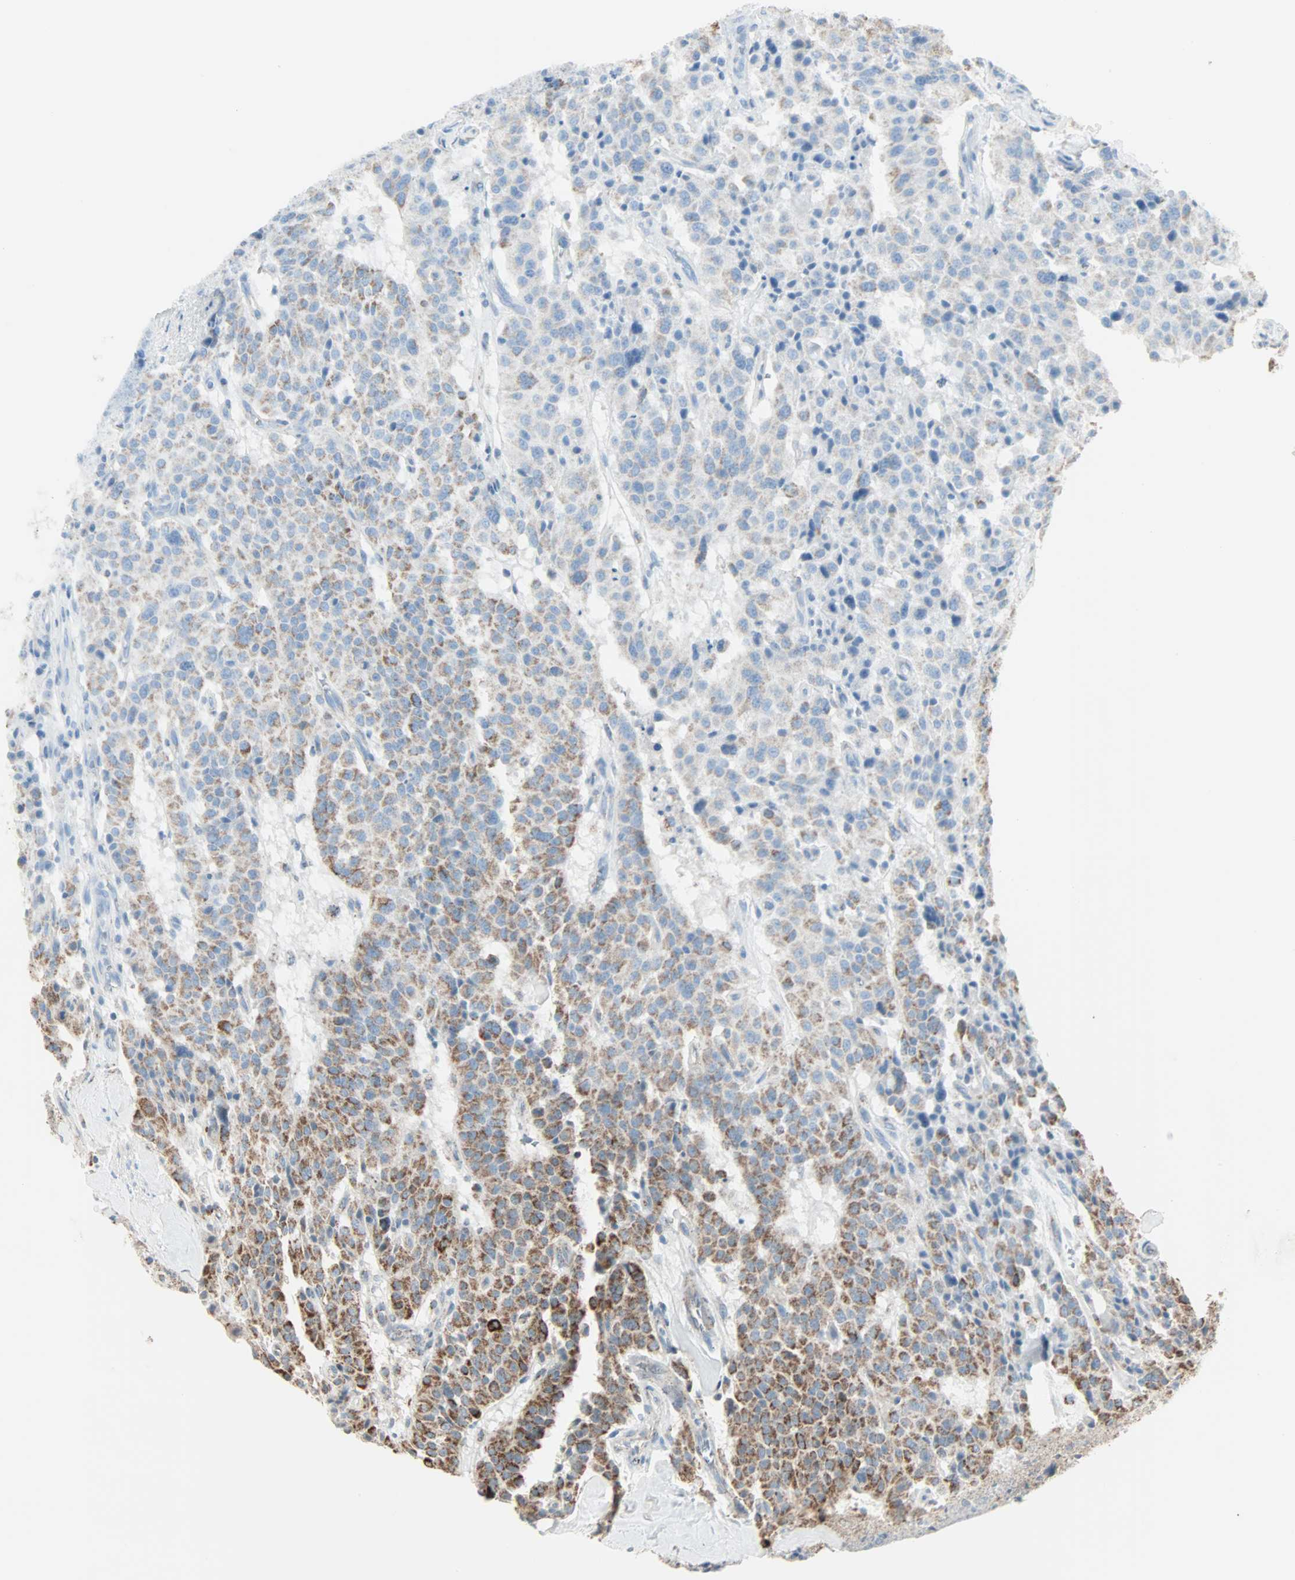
{"staining": {"intensity": "moderate", "quantity": "25%-75%", "location": "cytoplasmic/membranous"}, "tissue": "carcinoid", "cell_type": "Tumor cells", "image_type": "cancer", "snomed": [{"axis": "morphology", "description": "Carcinoid, malignant, NOS"}, {"axis": "topography", "description": "Lung"}], "caption": "Carcinoid stained with immunohistochemistry exhibits moderate cytoplasmic/membranous positivity in about 25%-75% of tumor cells.", "gene": "IDH2", "patient": {"sex": "male", "age": 30}}